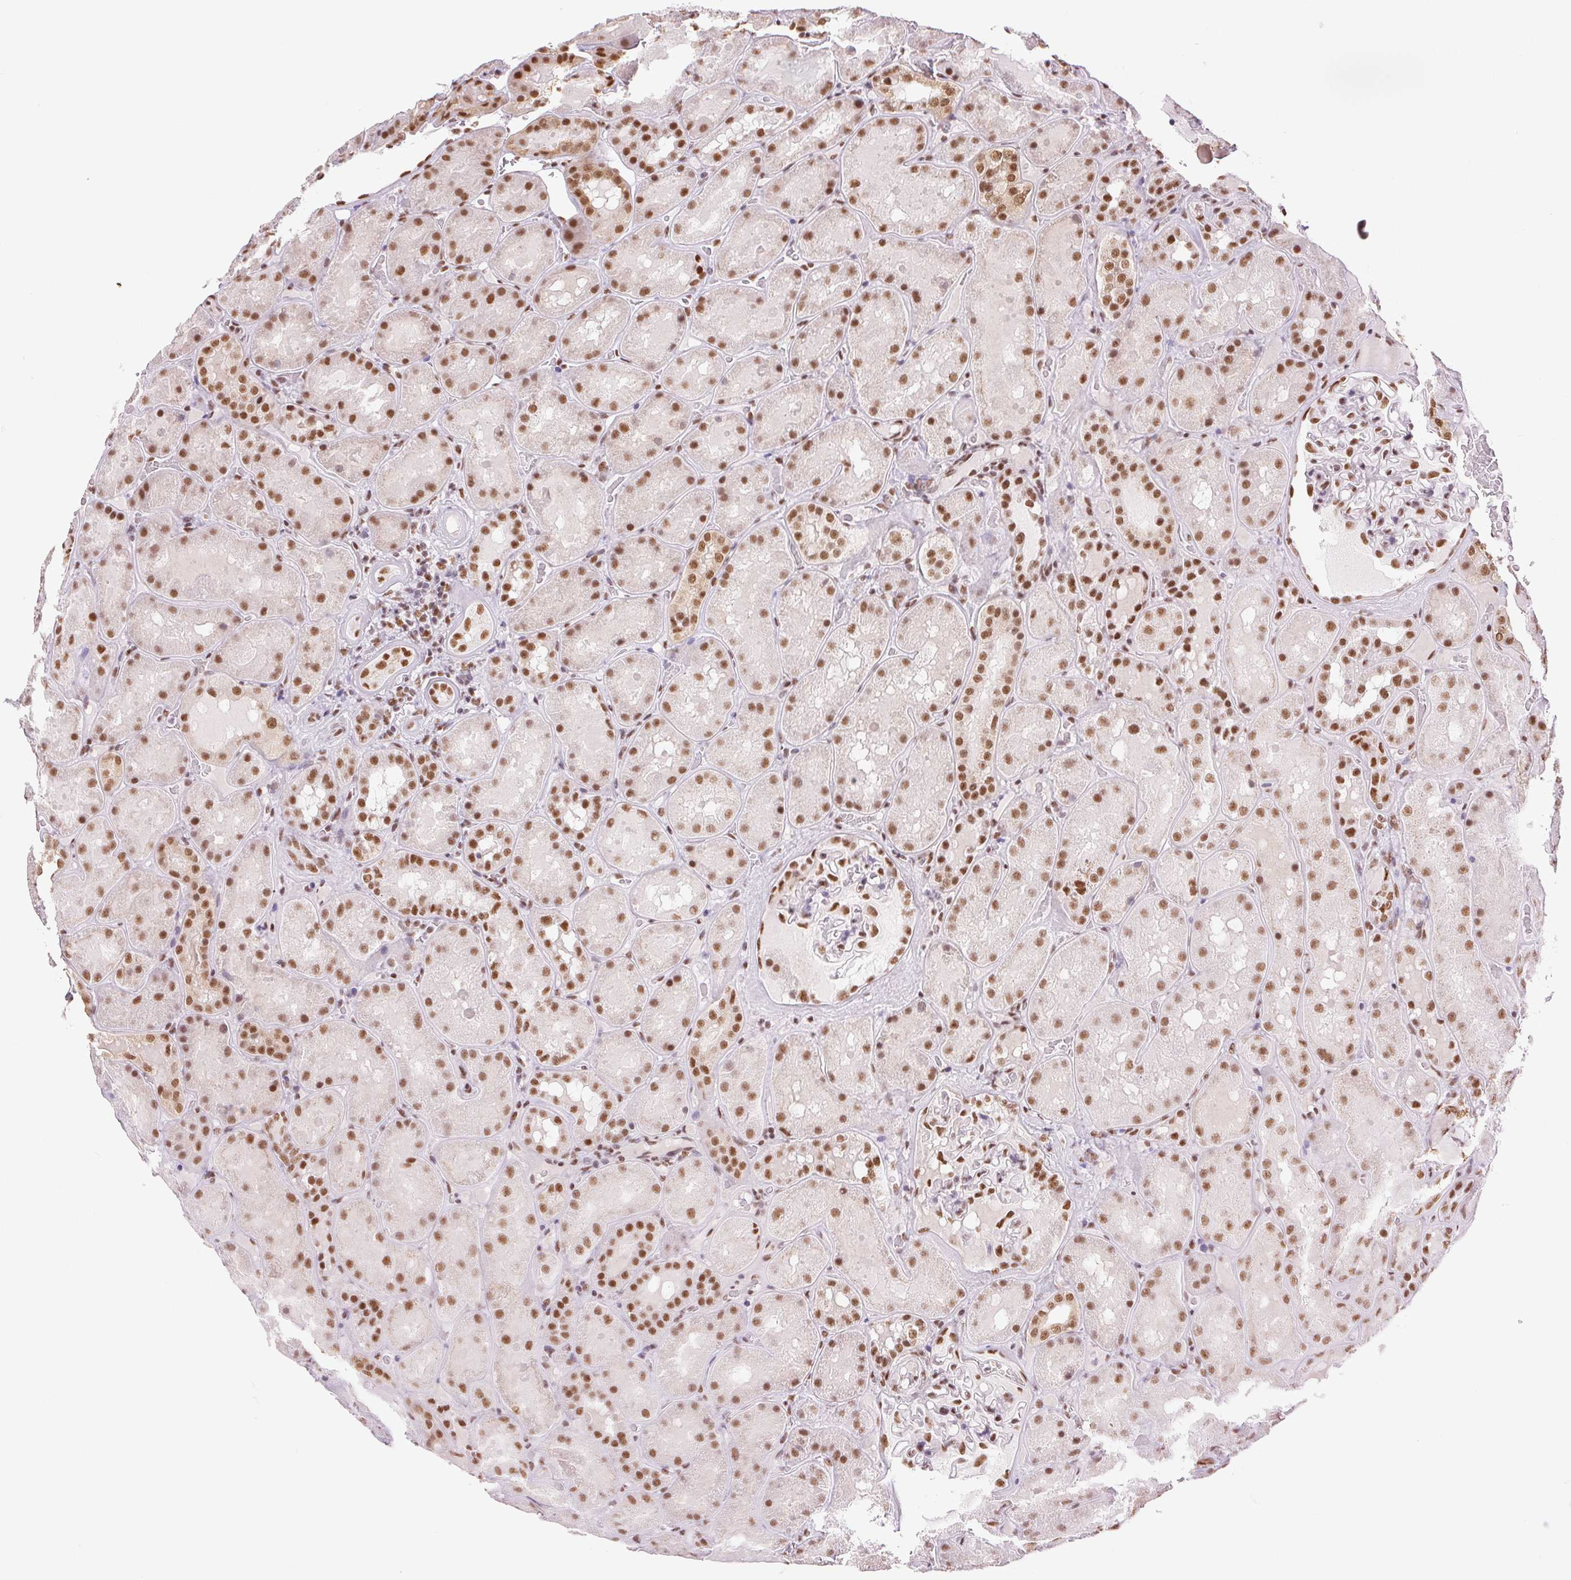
{"staining": {"intensity": "moderate", "quantity": "25%-75%", "location": "nuclear"}, "tissue": "kidney", "cell_type": "Cells in glomeruli", "image_type": "normal", "snomed": [{"axis": "morphology", "description": "Normal tissue, NOS"}, {"axis": "topography", "description": "Kidney"}], "caption": "The micrograph demonstrates staining of benign kidney, revealing moderate nuclear protein expression (brown color) within cells in glomeruli.", "gene": "ZFR2", "patient": {"sex": "male", "age": 73}}